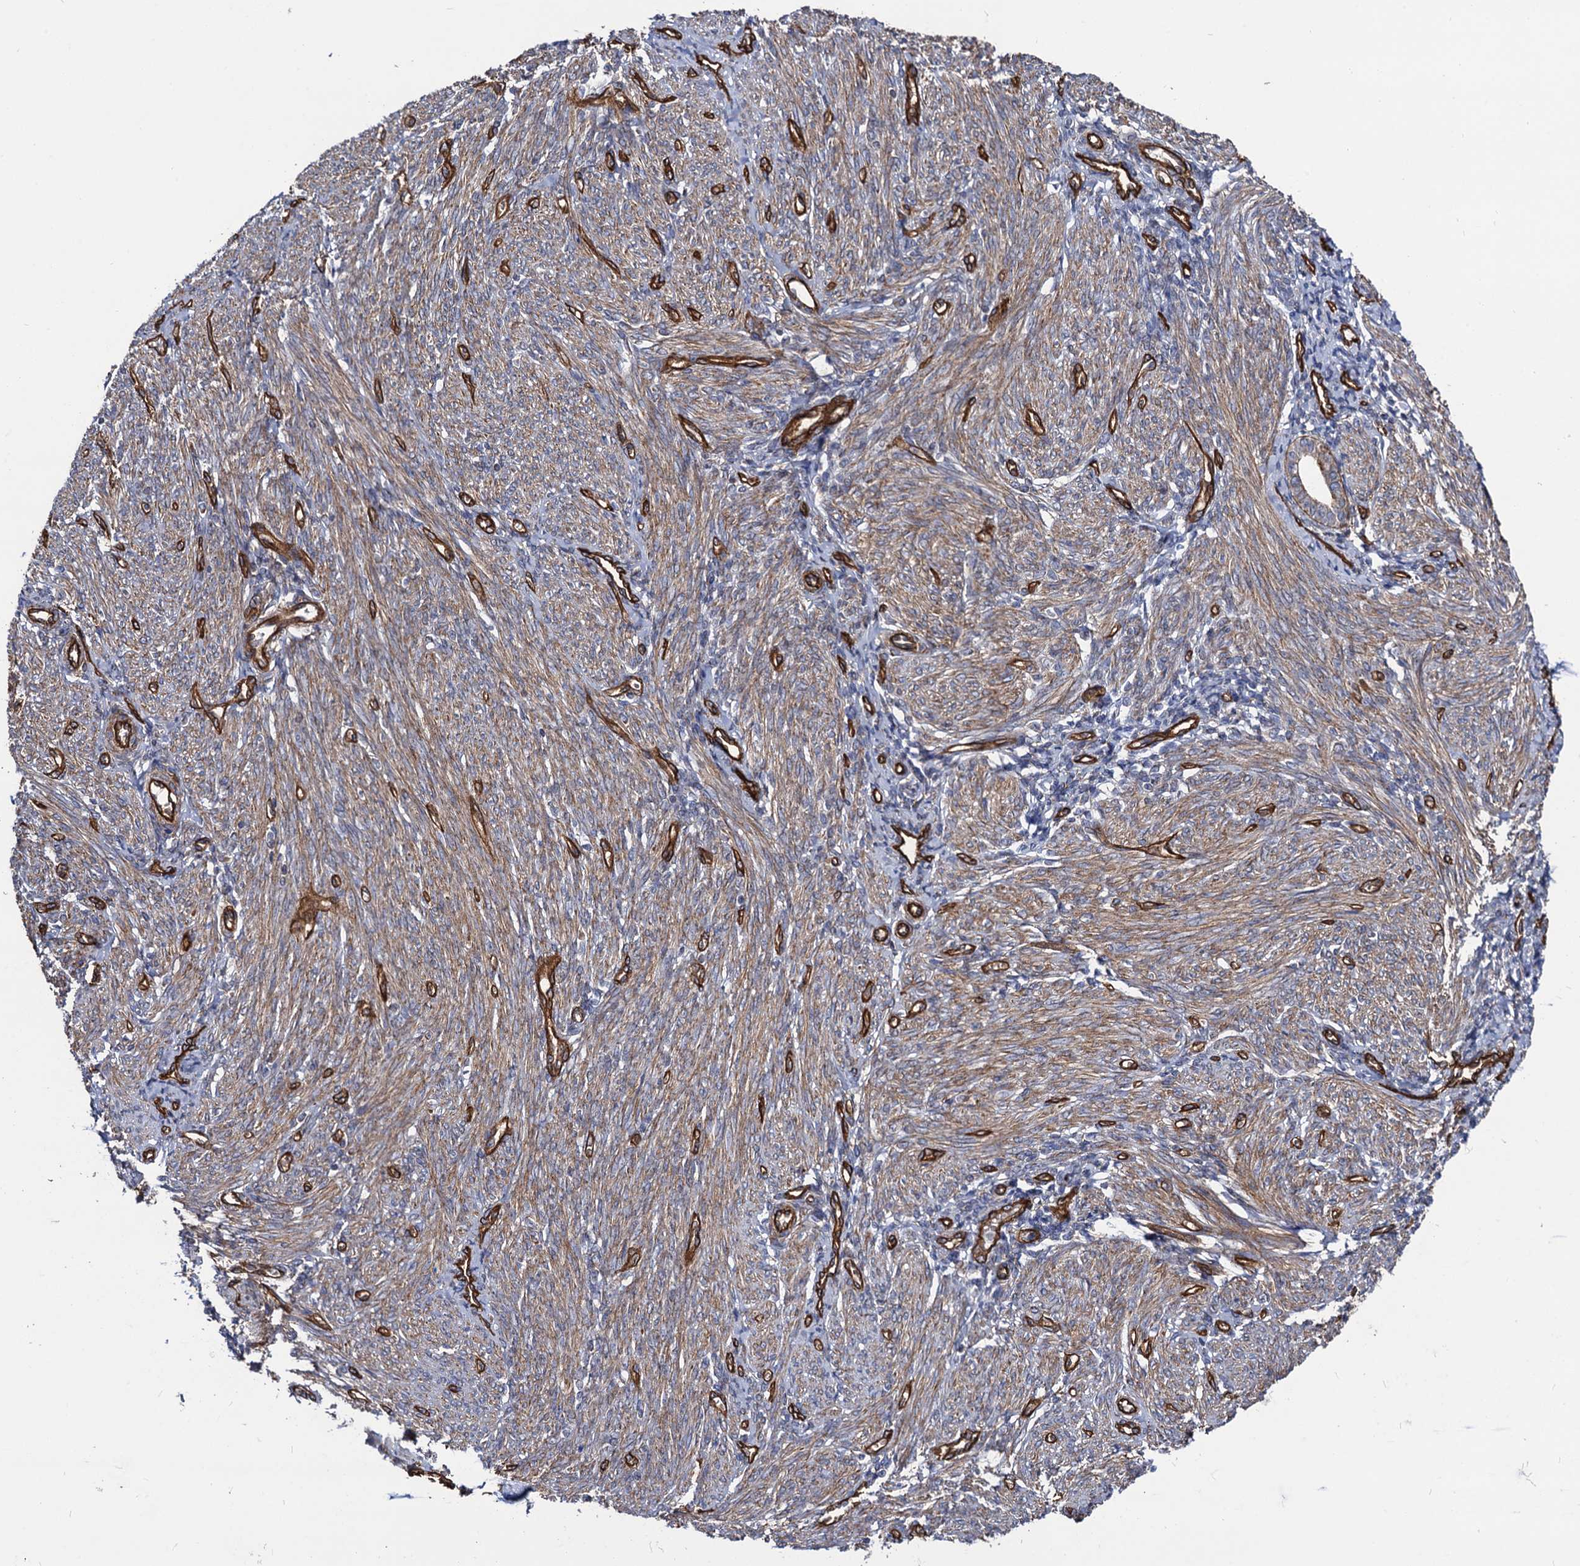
{"staining": {"intensity": "moderate", "quantity": "25%-75%", "location": "cytoplasmic/membranous"}, "tissue": "endometrium", "cell_type": "Cells in endometrial stroma", "image_type": "normal", "snomed": [{"axis": "morphology", "description": "Normal tissue, NOS"}, {"axis": "topography", "description": "Endometrium"}], "caption": "Immunohistochemical staining of benign endometrium displays moderate cytoplasmic/membranous protein expression in approximately 25%-75% of cells in endometrial stroma.", "gene": "CIP2A", "patient": {"sex": "female", "age": 77}}